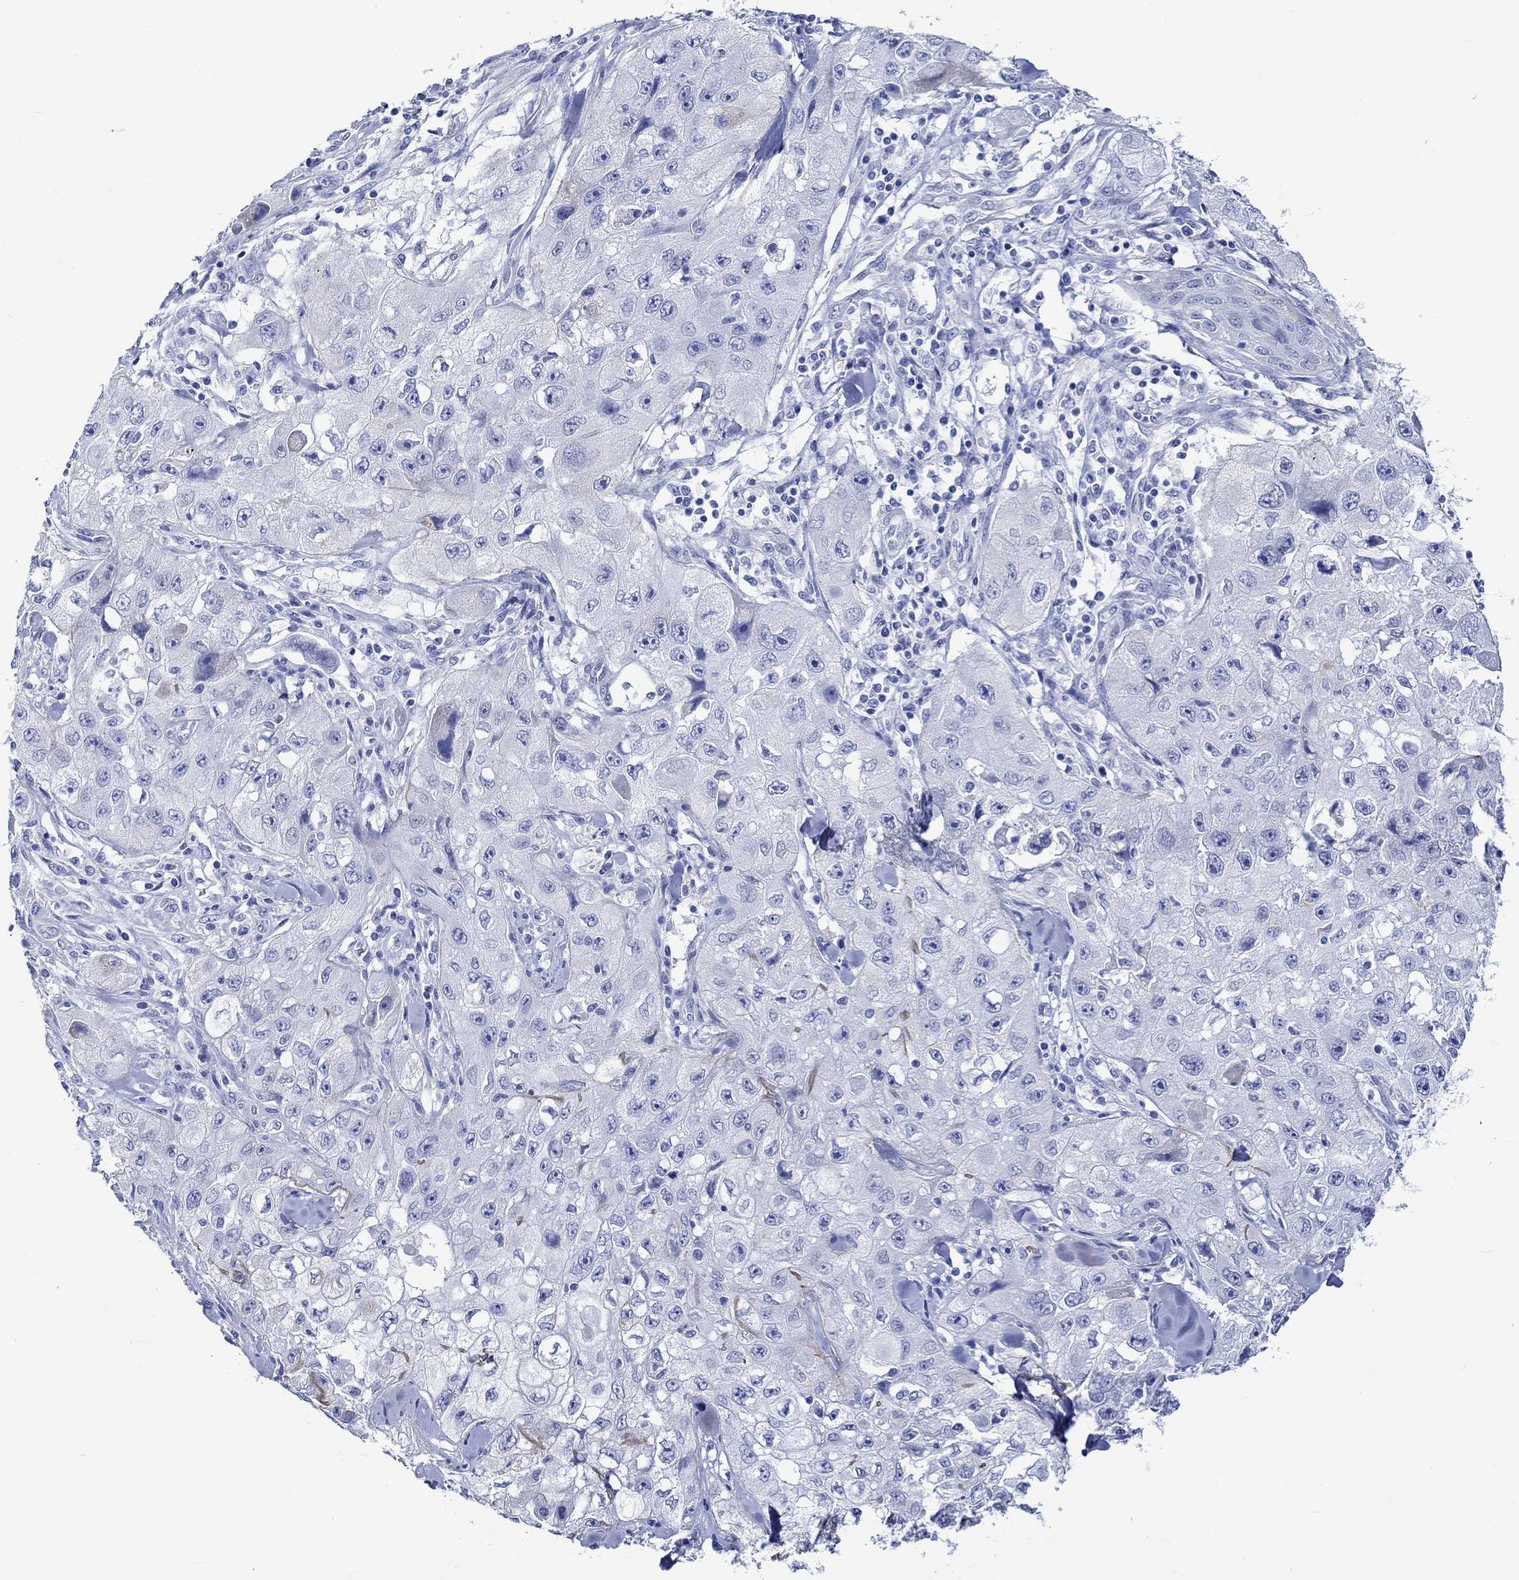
{"staining": {"intensity": "negative", "quantity": "none", "location": "none"}, "tissue": "skin cancer", "cell_type": "Tumor cells", "image_type": "cancer", "snomed": [{"axis": "morphology", "description": "Squamous cell carcinoma, NOS"}, {"axis": "topography", "description": "Skin"}, {"axis": "topography", "description": "Subcutis"}], "caption": "Immunohistochemical staining of skin cancer (squamous cell carcinoma) displays no significant expression in tumor cells. Brightfield microscopy of immunohistochemistry stained with DAB (brown) and hematoxylin (blue), captured at high magnification.", "gene": "KLHL33", "patient": {"sex": "male", "age": 73}}